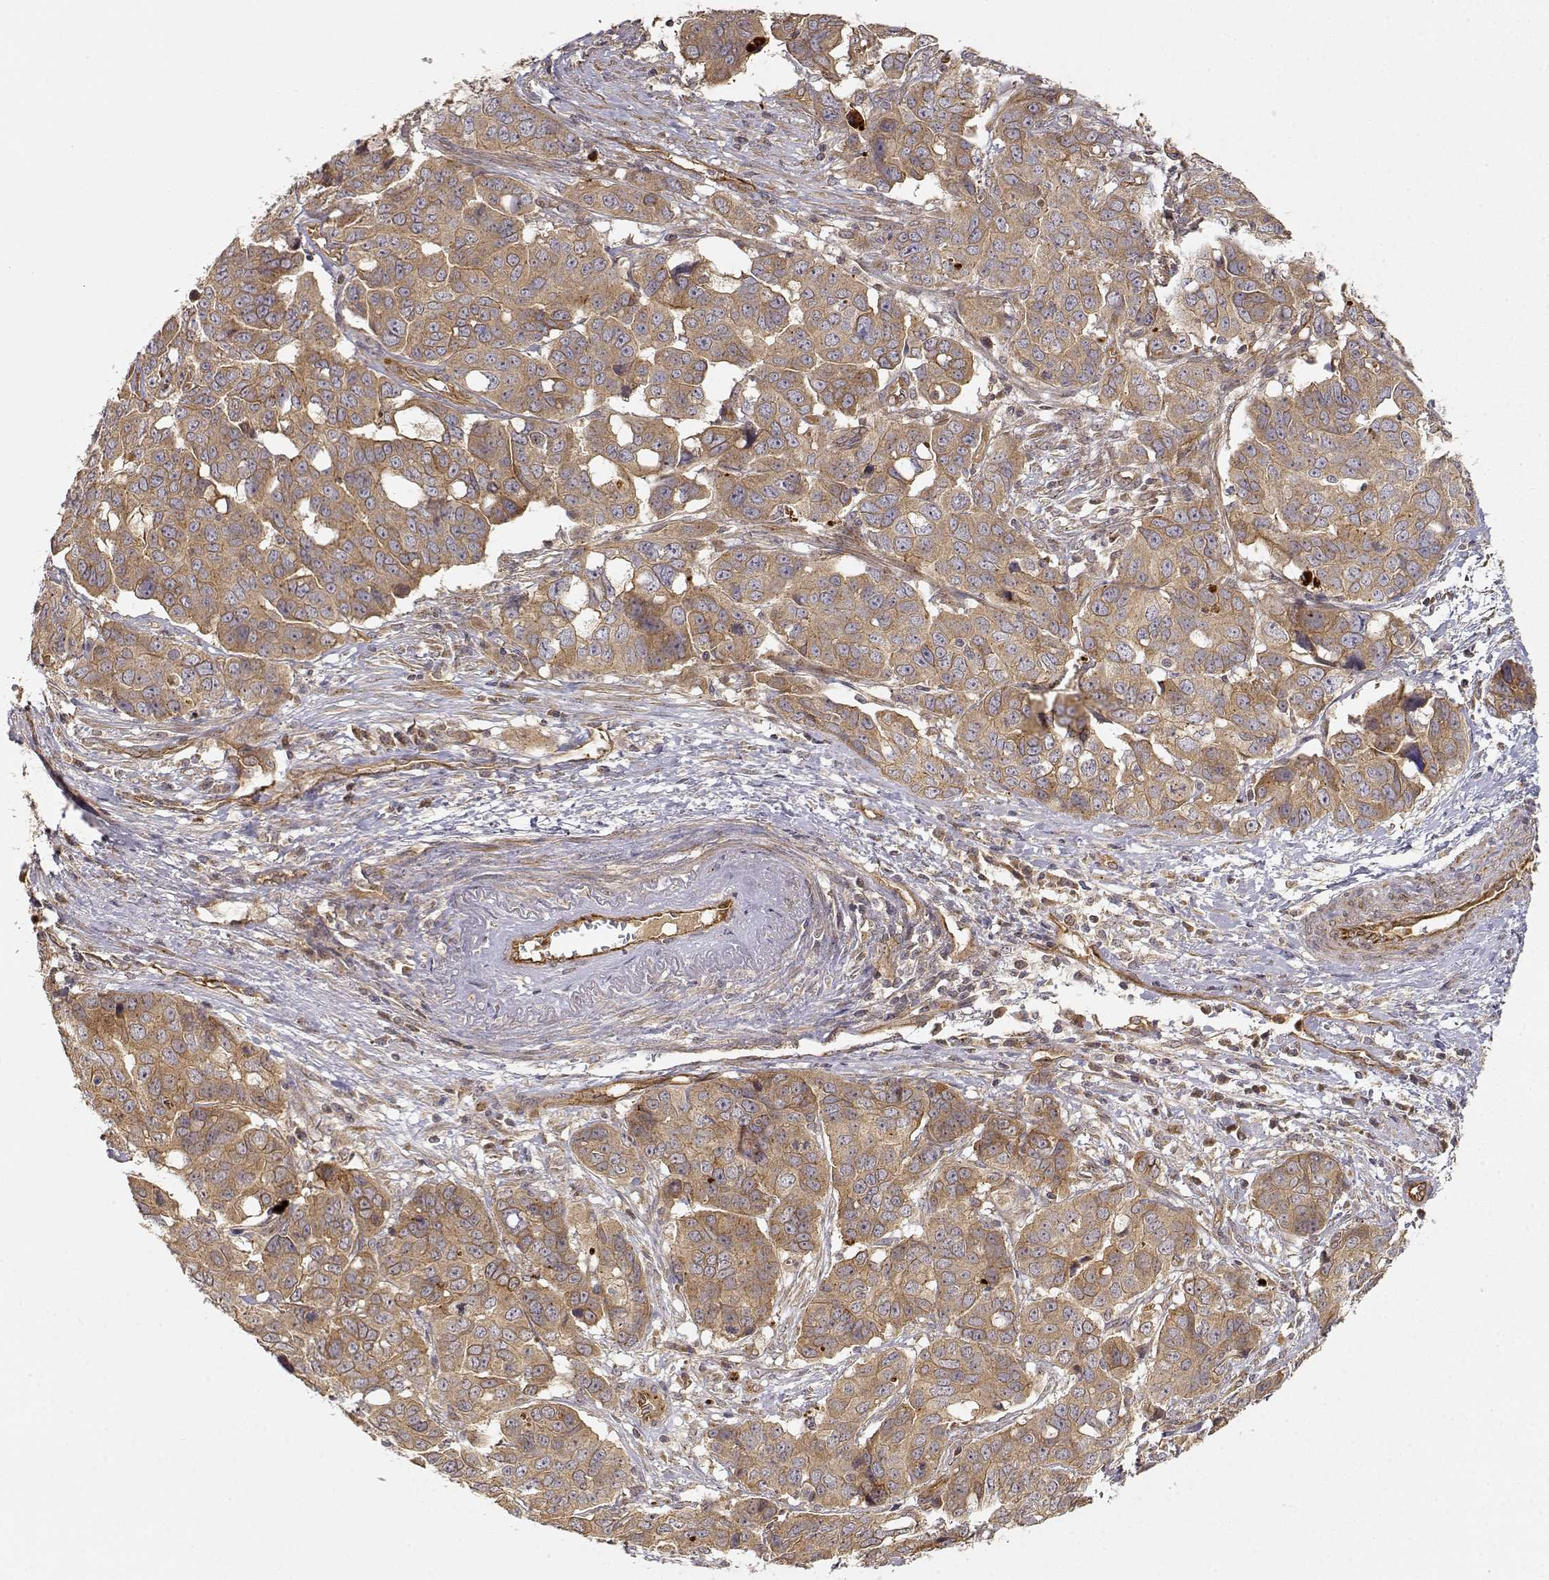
{"staining": {"intensity": "moderate", "quantity": ">75%", "location": "cytoplasmic/membranous"}, "tissue": "ovarian cancer", "cell_type": "Tumor cells", "image_type": "cancer", "snomed": [{"axis": "morphology", "description": "Carcinoma, endometroid"}, {"axis": "topography", "description": "Ovary"}], "caption": "IHC of human ovarian cancer exhibits medium levels of moderate cytoplasmic/membranous positivity in approximately >75% of tumor cells.", "gene": "CDK5RAP2", "patient": {"sex": "female", "age": 78}}